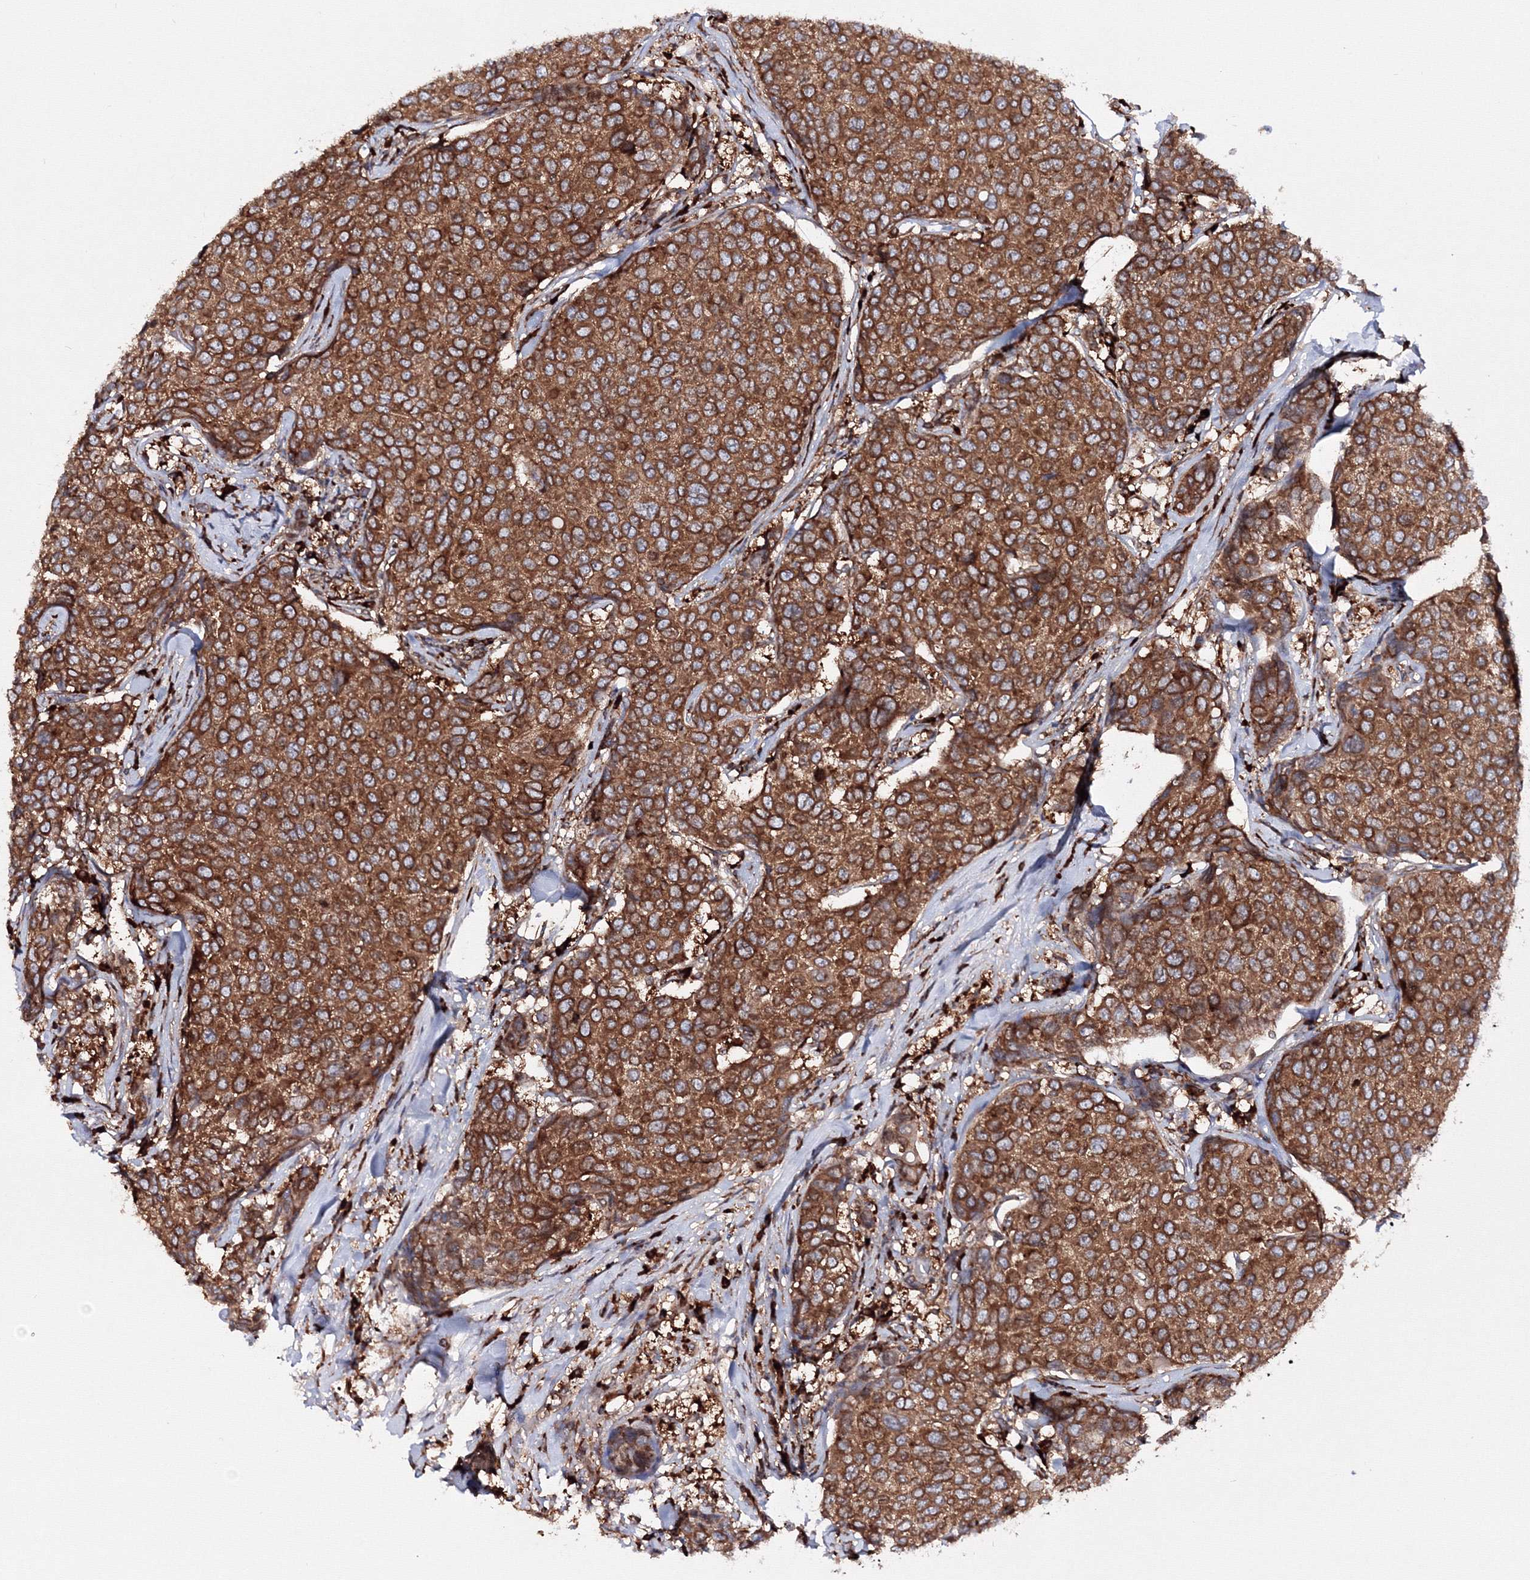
{"staining": {"intensity": "strong", "quantity": ">75%", "location": "cytoplasmic/membranous"}, "tissue": "breast cancer", "cell_type": "Tumor cells", "image_type": "cancer", "snomed": [{"axis": "morphology", "description": "Duct carcinoma"}, {"axis": "topography", "description": "Breast"}], "caption": "This is a photomicrograph of immunohistochemistry staining of breast cancer, which shows strong staining in the cytoplasmic/membranous of tumor cells.", "gene": "HARS1", "patient": {"sex": "female", "age": 55}}